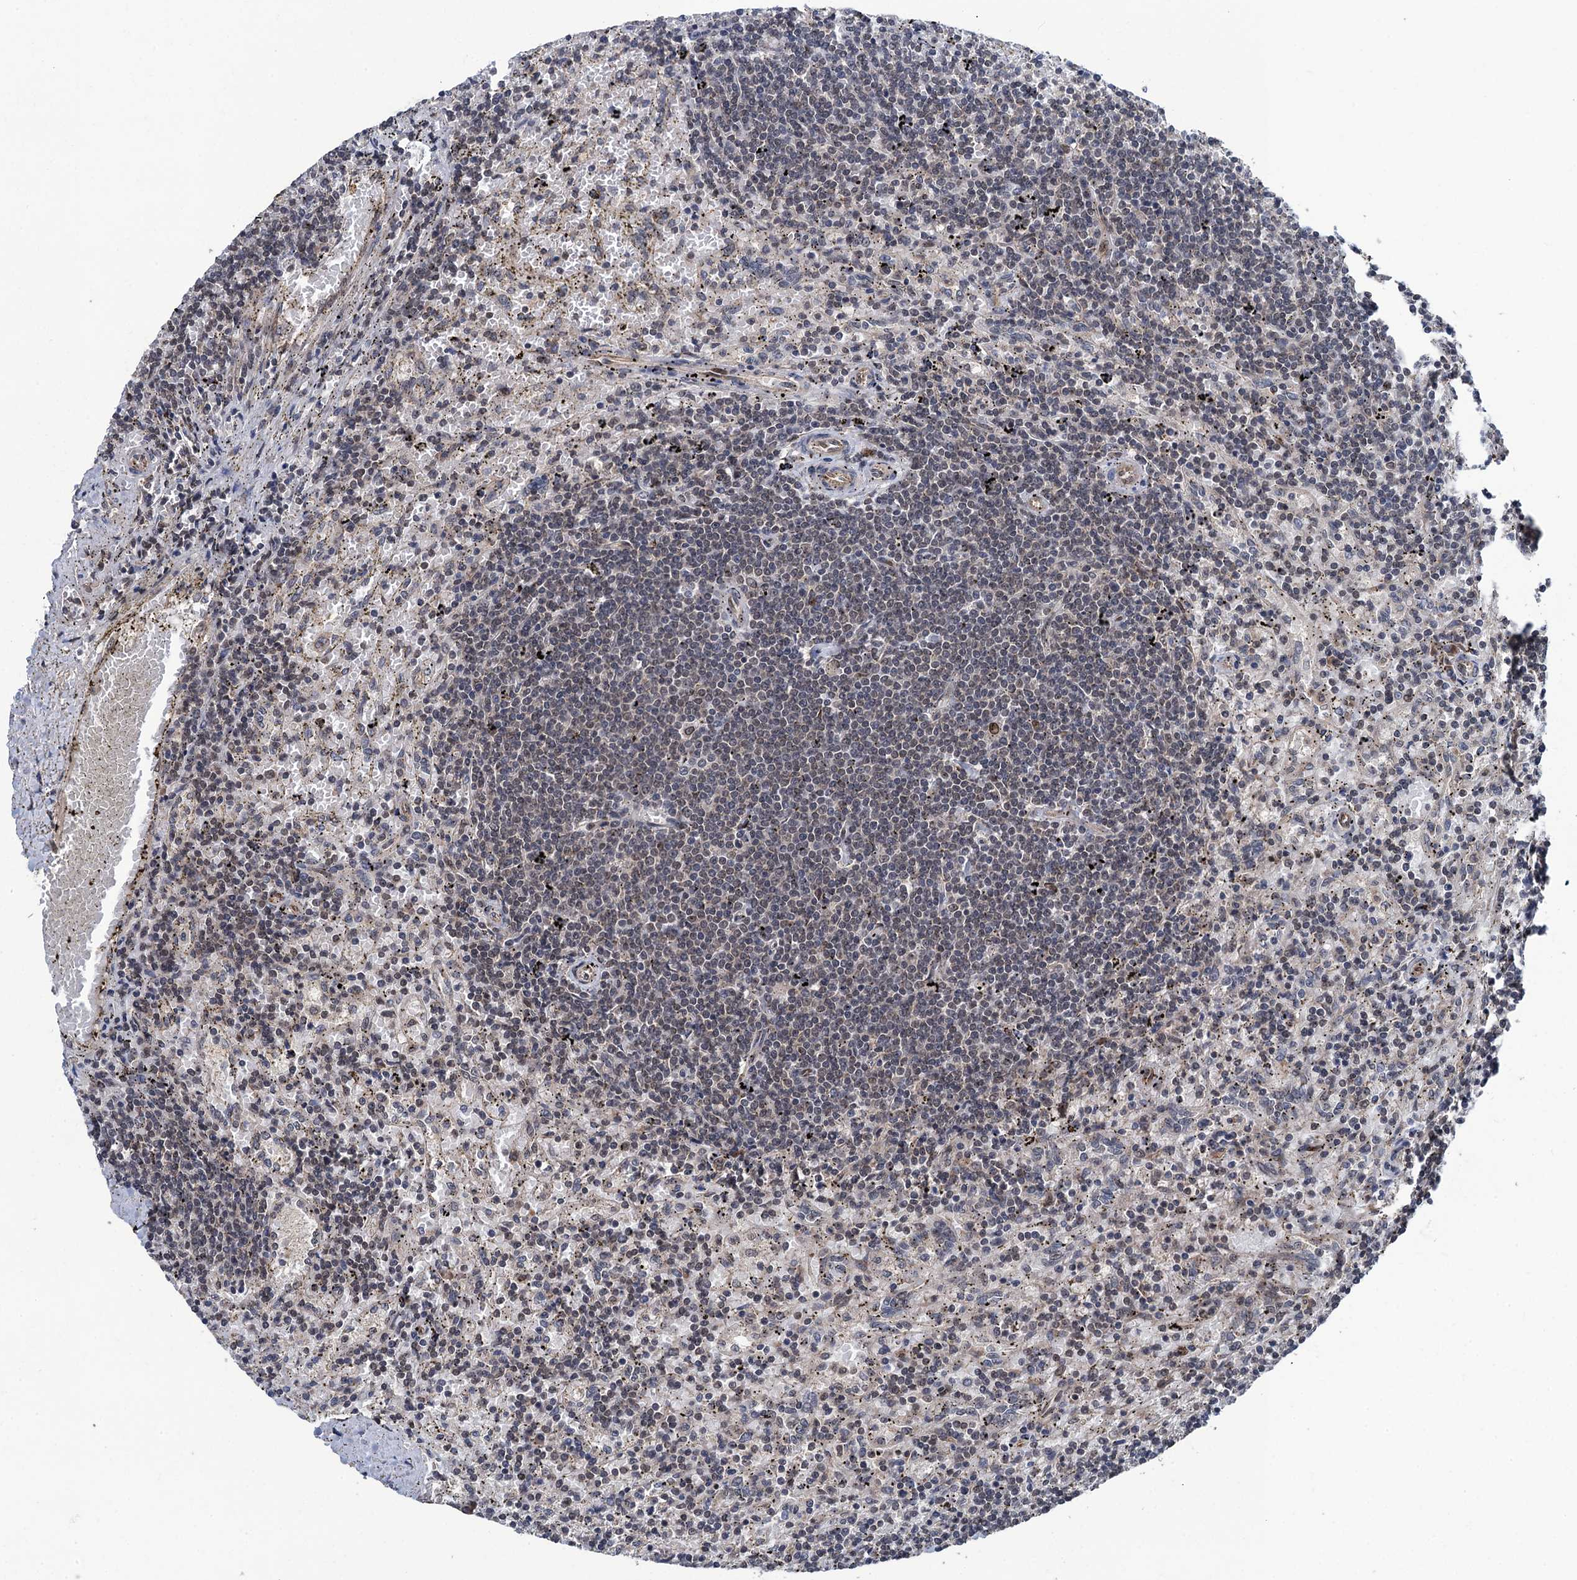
{"staining": {"intensity": "negative", "quantity": "none", "location": "none"}, "tissue": "lymphoma", "cell_type": "Tumor cells", "image_type": "cancer", "snomed": [{"axis": "morphology", "description": "Malignant lymphoma, non-Hodgkin's type, Low grade"}, {"axis": "topography", "description": "Spleen"}], "caption": "The image displays no staining of tumor cells in low-grade malignant lymphoma, non-Hodgkin's type.", "gene": "RASSF4", "patient": {"sex": "male", "age": 76}}